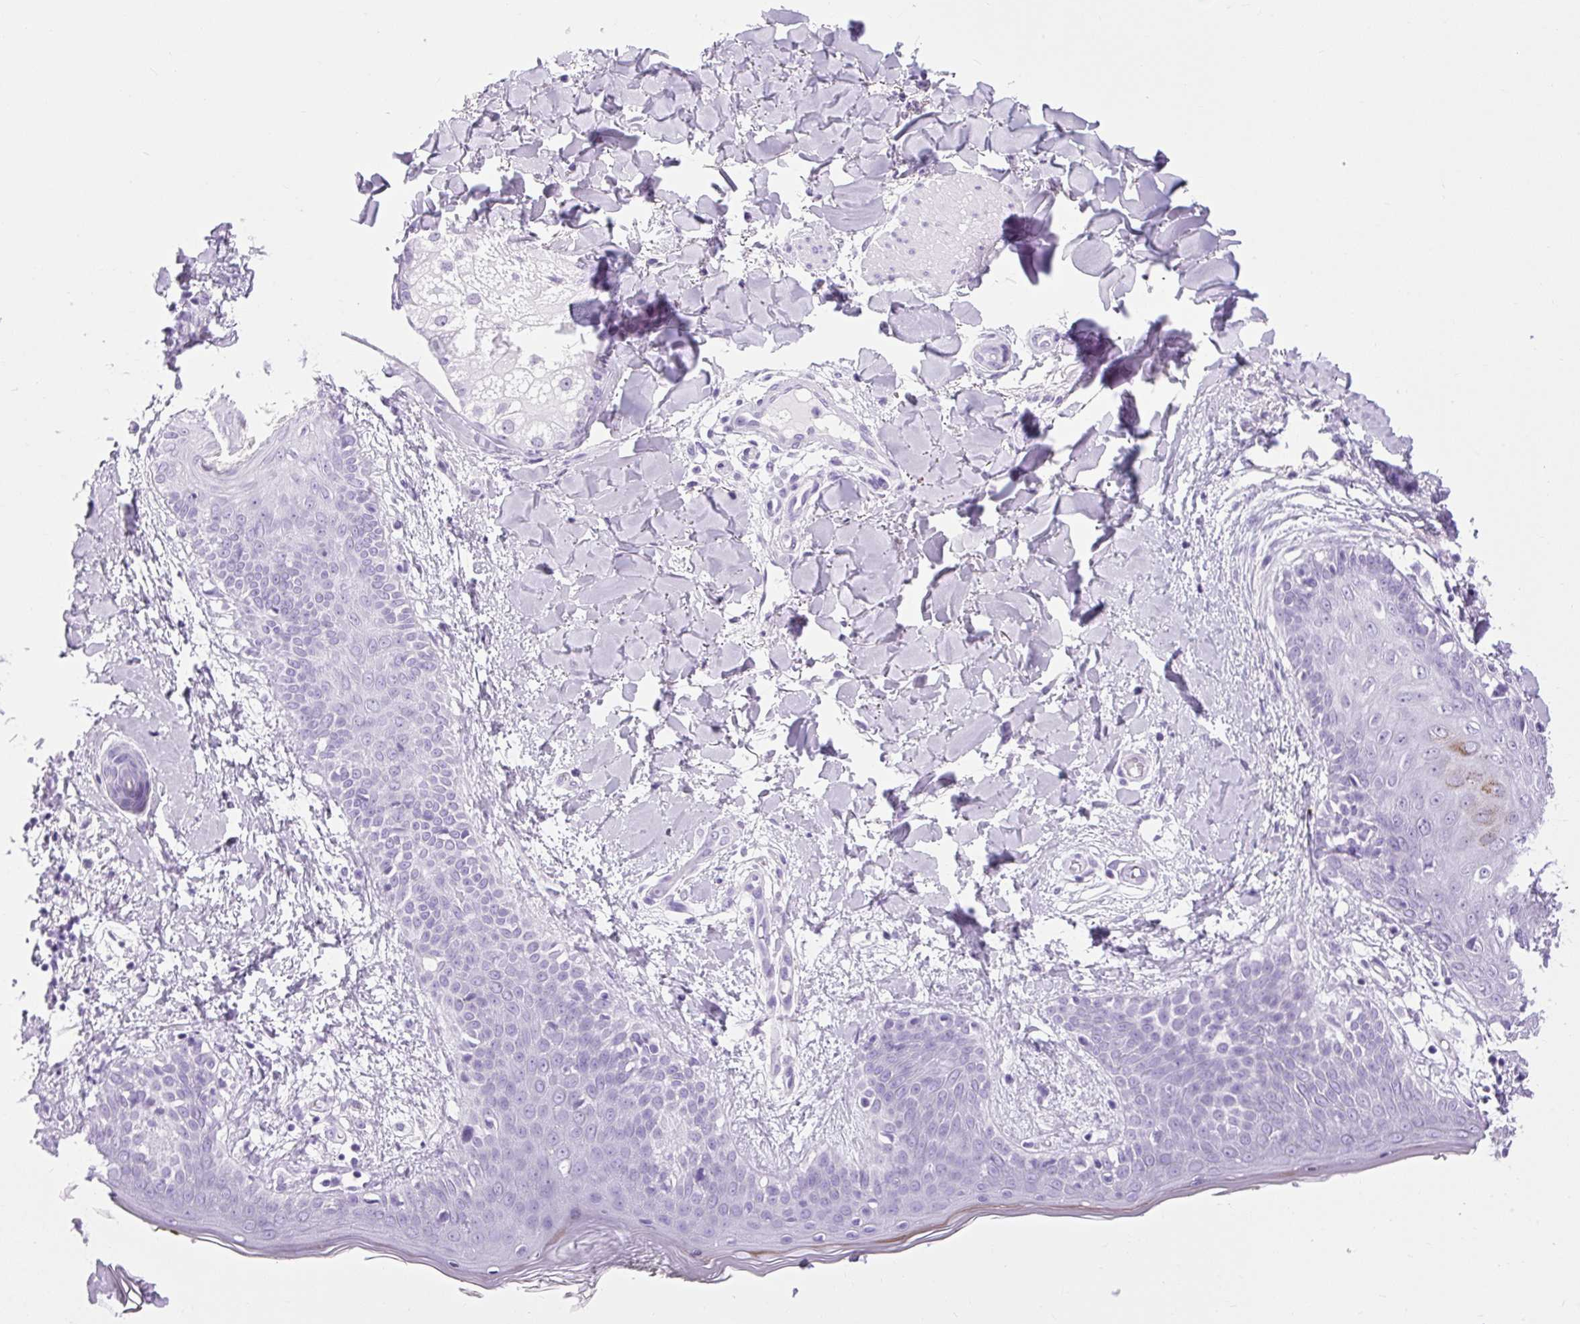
{"staining": {"intensity": "negative", "quantity": "none", "location": "none"}, "tissue": "skin", "cell_type": "Fibroblasts", "image_type": "normal", "snomed": [{"axis": "morphology", "description": "Normal tissue, NOS"}, {"axis": "topography", "description": "Skin"}], "caption": "Immunohistochemistry micrograph of unremarkable skin stained for a protein (brown), which shows no expression in fibroblasts.", "gene": "B3GNT4", "patient": {"sex": "female", "age": 34}}